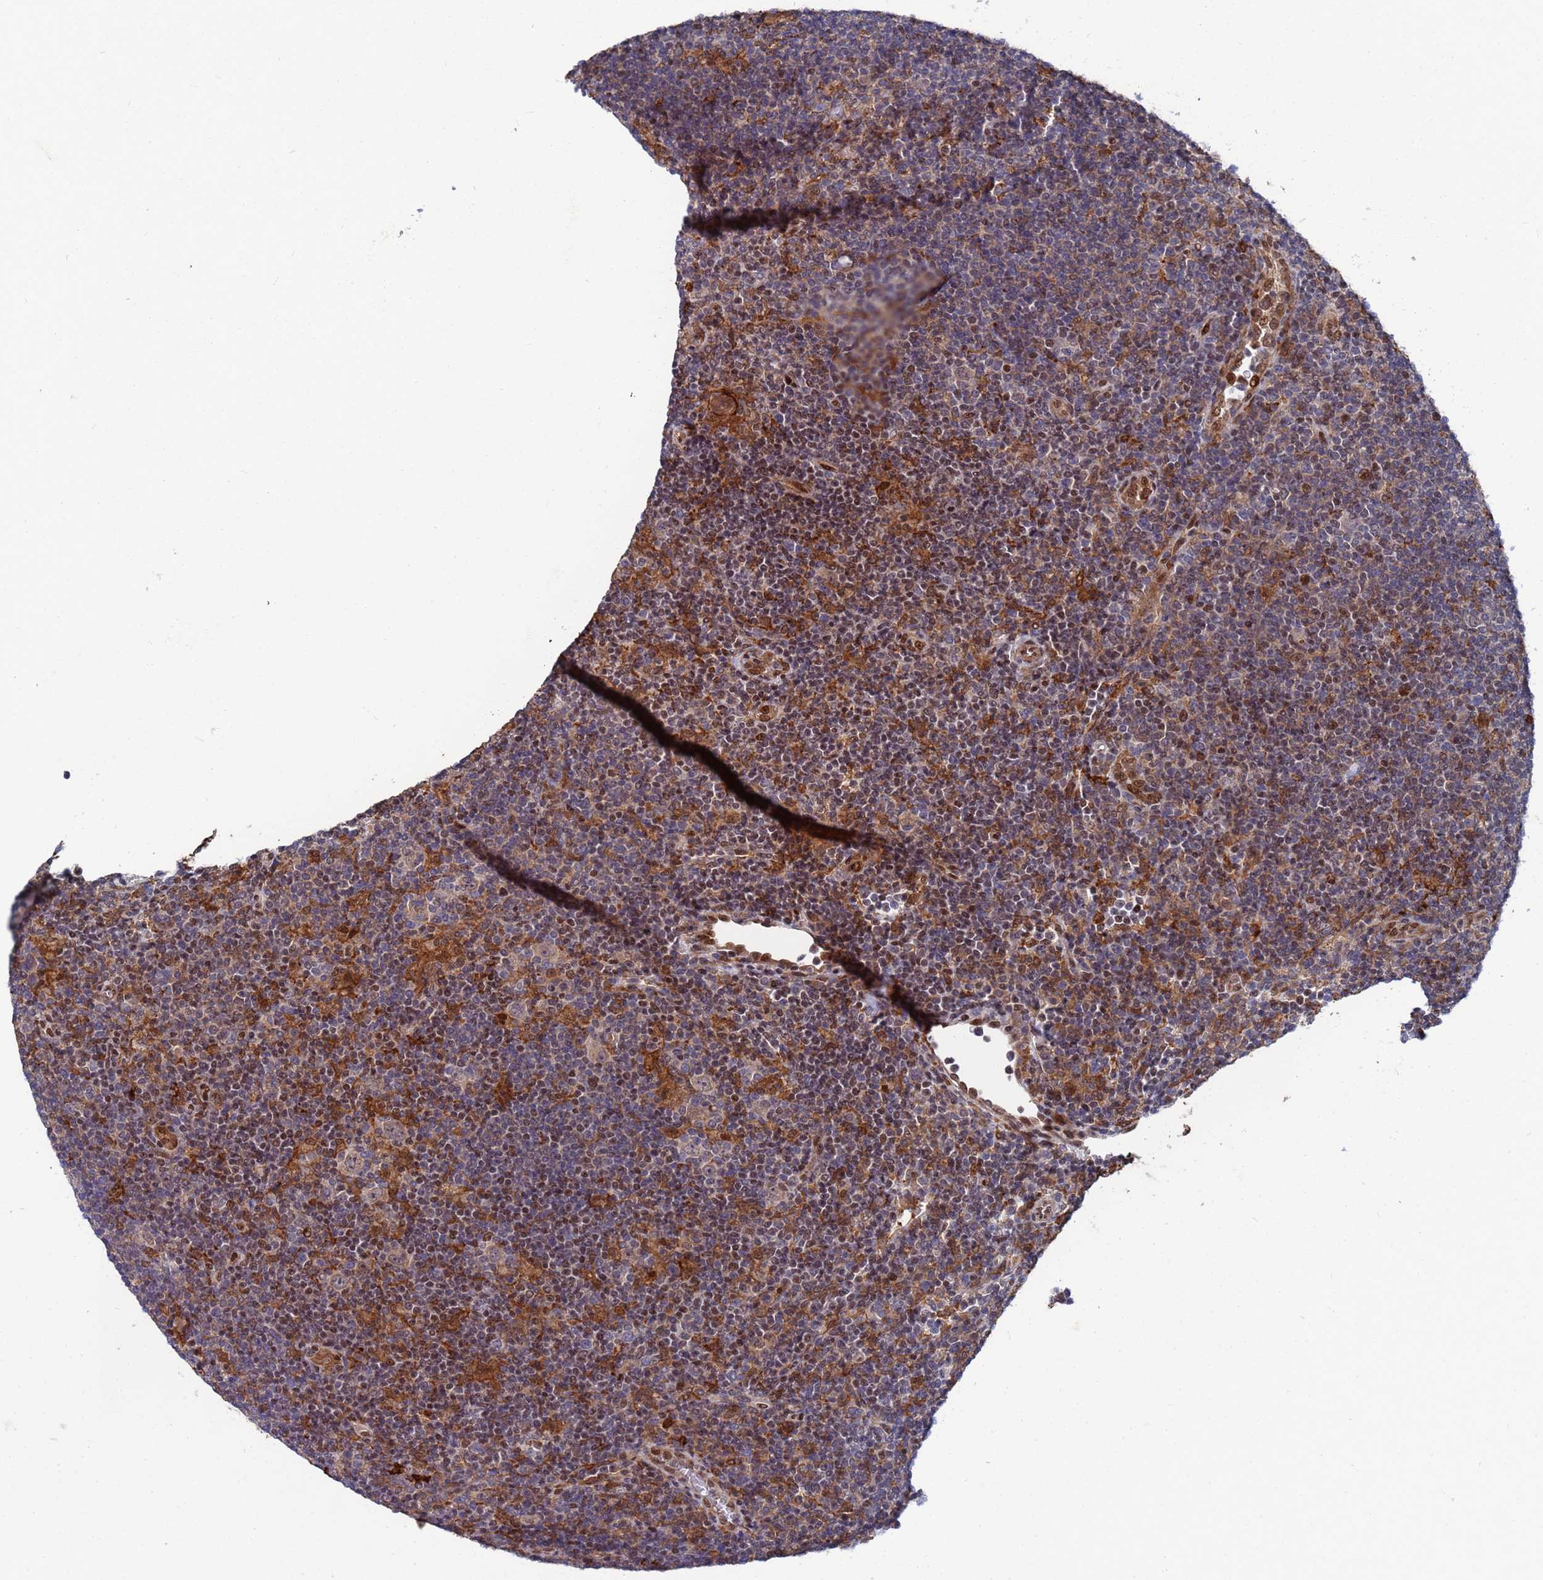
{"staining": {"intensity": "weak", "quantity": ">75%", "location": "cytoplasmic/membranous"}, "tissue": "lymphoma", "cell_type": "Tumor cells", "image_type": "cancer", "snomed": [{"axis": "morphology", "description": "Hodgkin's disease, NOS"}, {"axis": "topography", "description": "Lymph node"}], "caption": "Immunohistochemical staining of human Hodgkin's disease demonstrates low levels of weak cytoplasmic/membranous protein expression in approximately >75% of tumor cells.", "gene": "TMBIM6", "patient": {"sex": "female", "age": 57}}